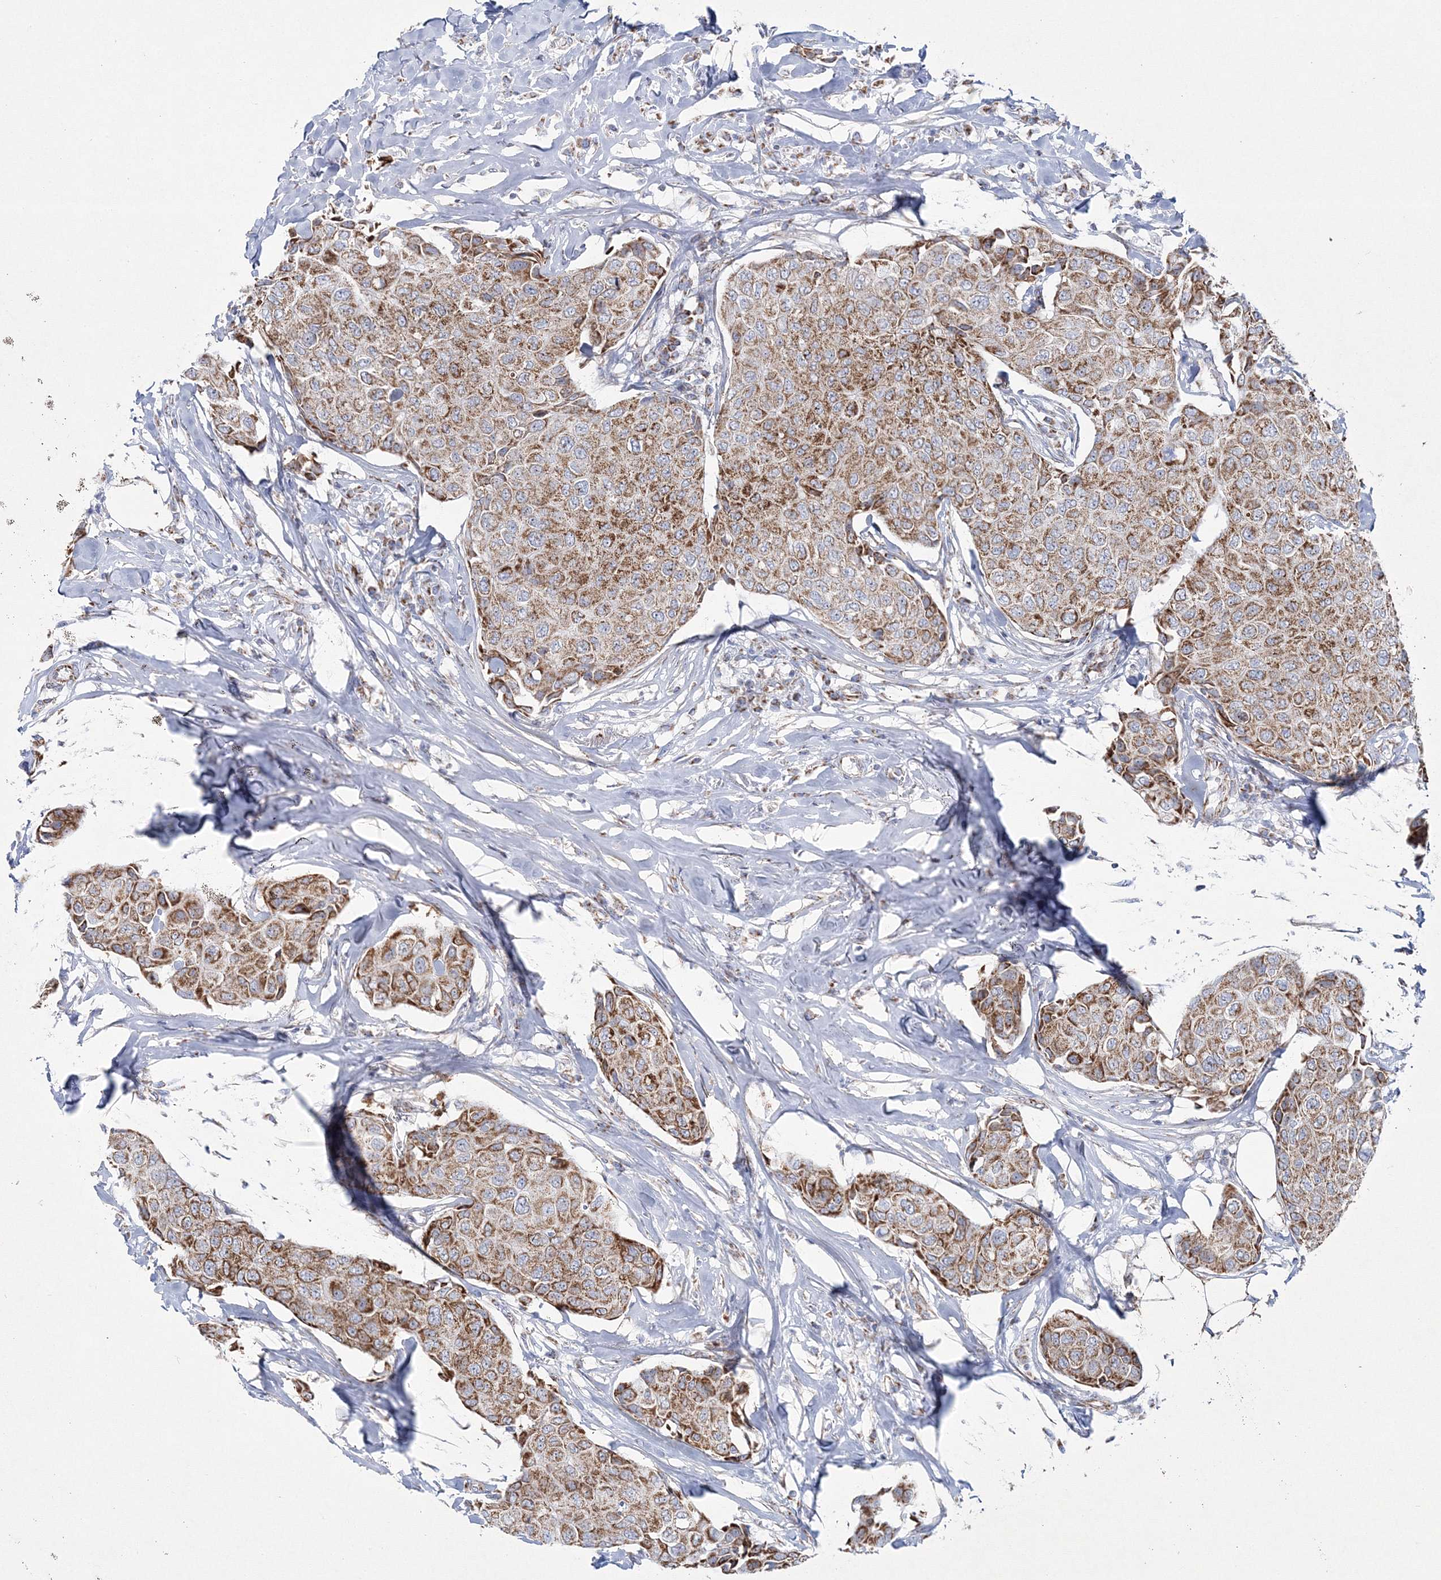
{"staining": {"intensity": "moderate", "quantity": ">75%", "location": "cytoplasmic/membranous"}, "tissue": "breast cancer", "cell_type": "Tumor cells", "image_type": "cancer", "snomed": [{"axis": "morphology", "description": "Duct carcinoma"}, {"axis": "topography", "description": "Breast"}], "caption": "DAB (3,3'-diaminobenzidine) immunohistochemical staining of breast cancer exhibits moderate cytoplasmic/membranous protein positivity in approximately >75% of tumor cells. (DAB IHC, brown staining for protein, blue staining for nuclei).", "gene": "HIBCH", "patient": {"sex": "female", "age": 80}}